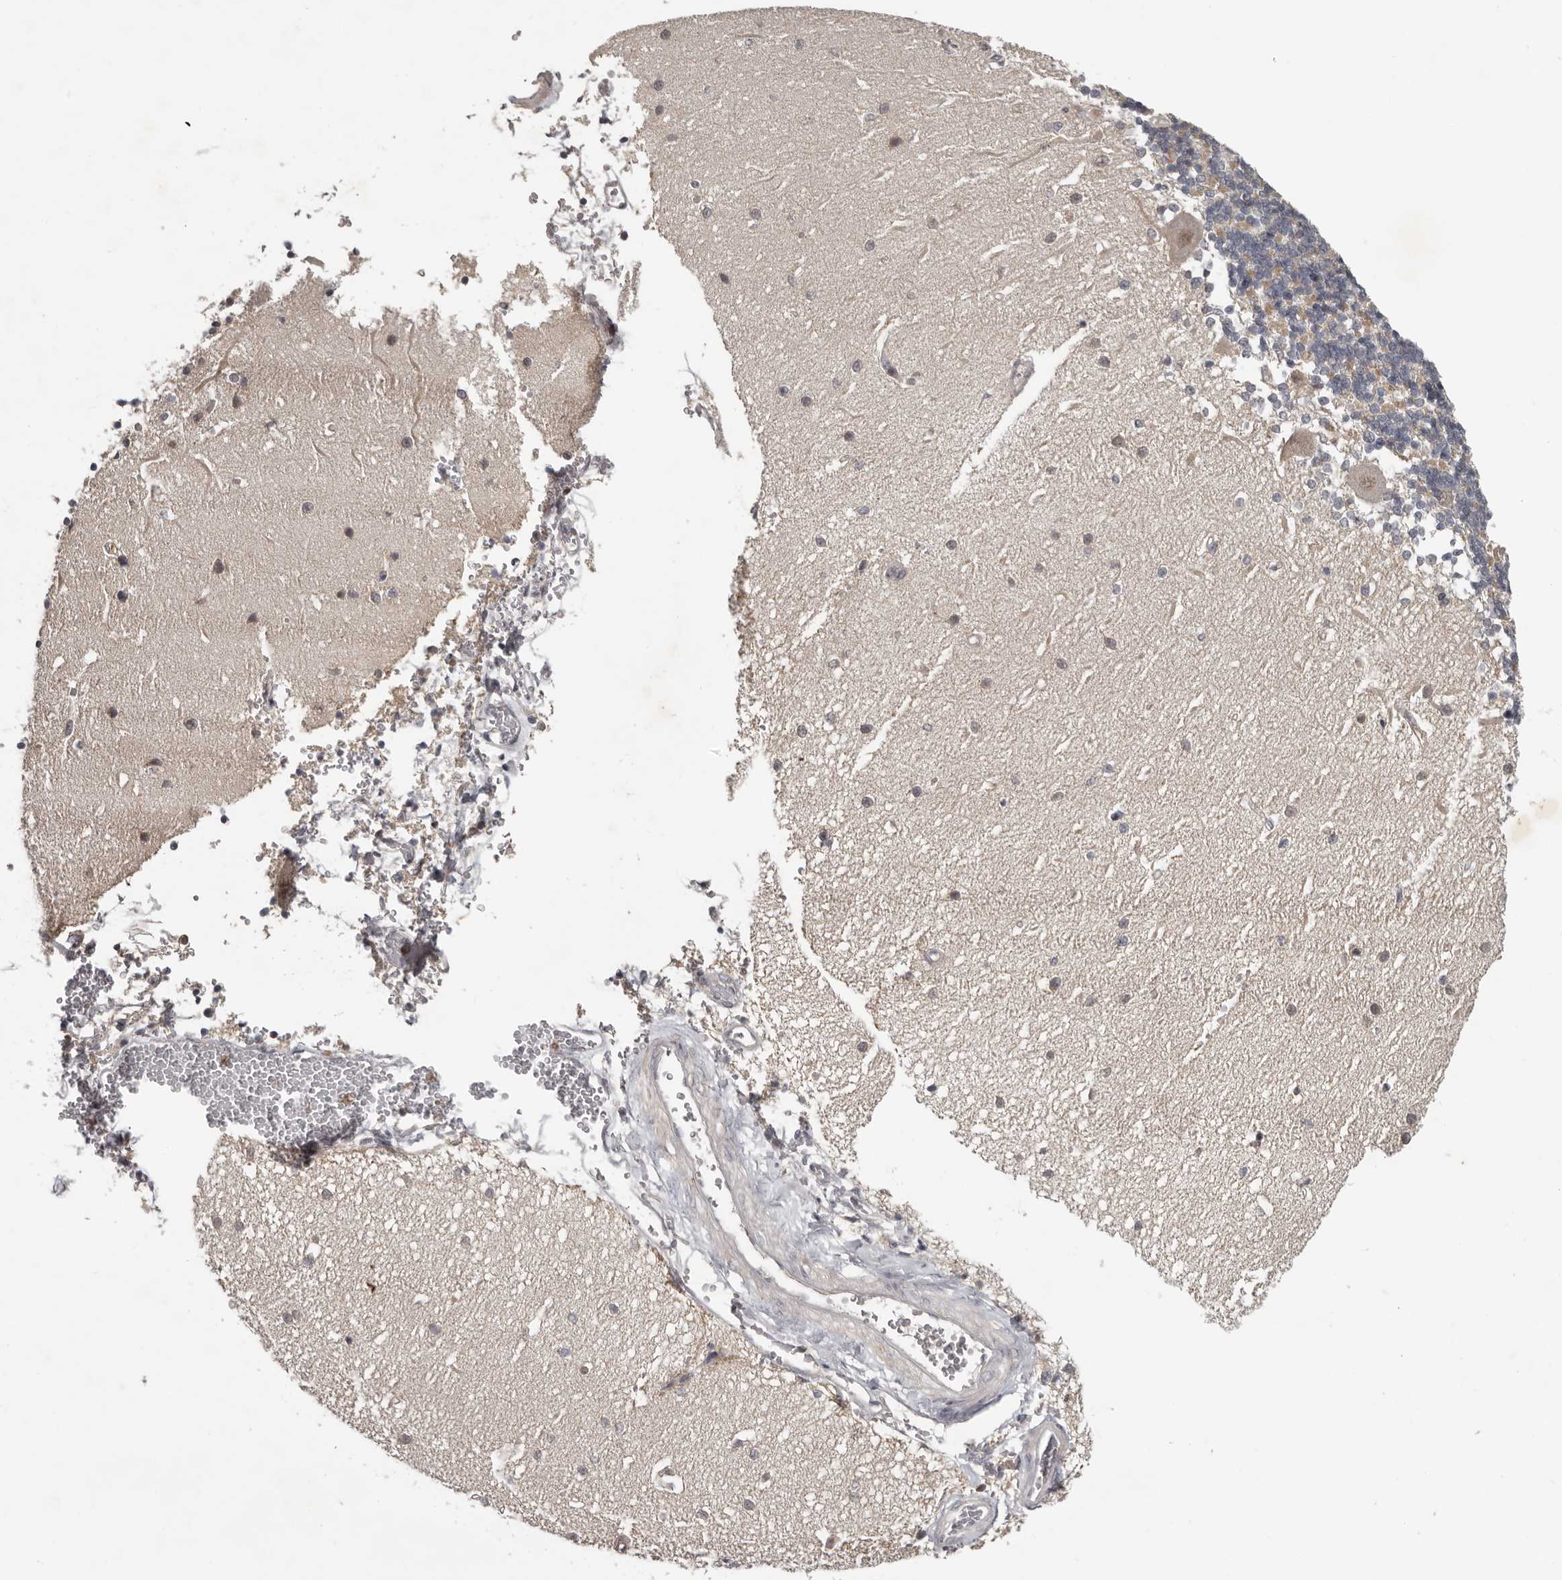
{"staining": {"intensity": "weak", "quantity": "25%-75%", "location": "cytoplasmic/membranous"}, "tissue": "cerebellum", "cell_type": "Cells in granular layer", "image_type": "normal", "snomed": [{"axis": "morphology", "description": "Normal tissue, NOS"}, {"axis": "topography", "description": "Cerebellum"}], "caption": "Immunohistochemical staining of normal cerebellum shows low levels of weak cytoplasmic/membranous expression in about 25%-75% of cells in granular layer. (IHC, brightfield microscopy, high magnification).", "gene": "ANKRD44", "patient": {"sex": "male", "age": 37}}